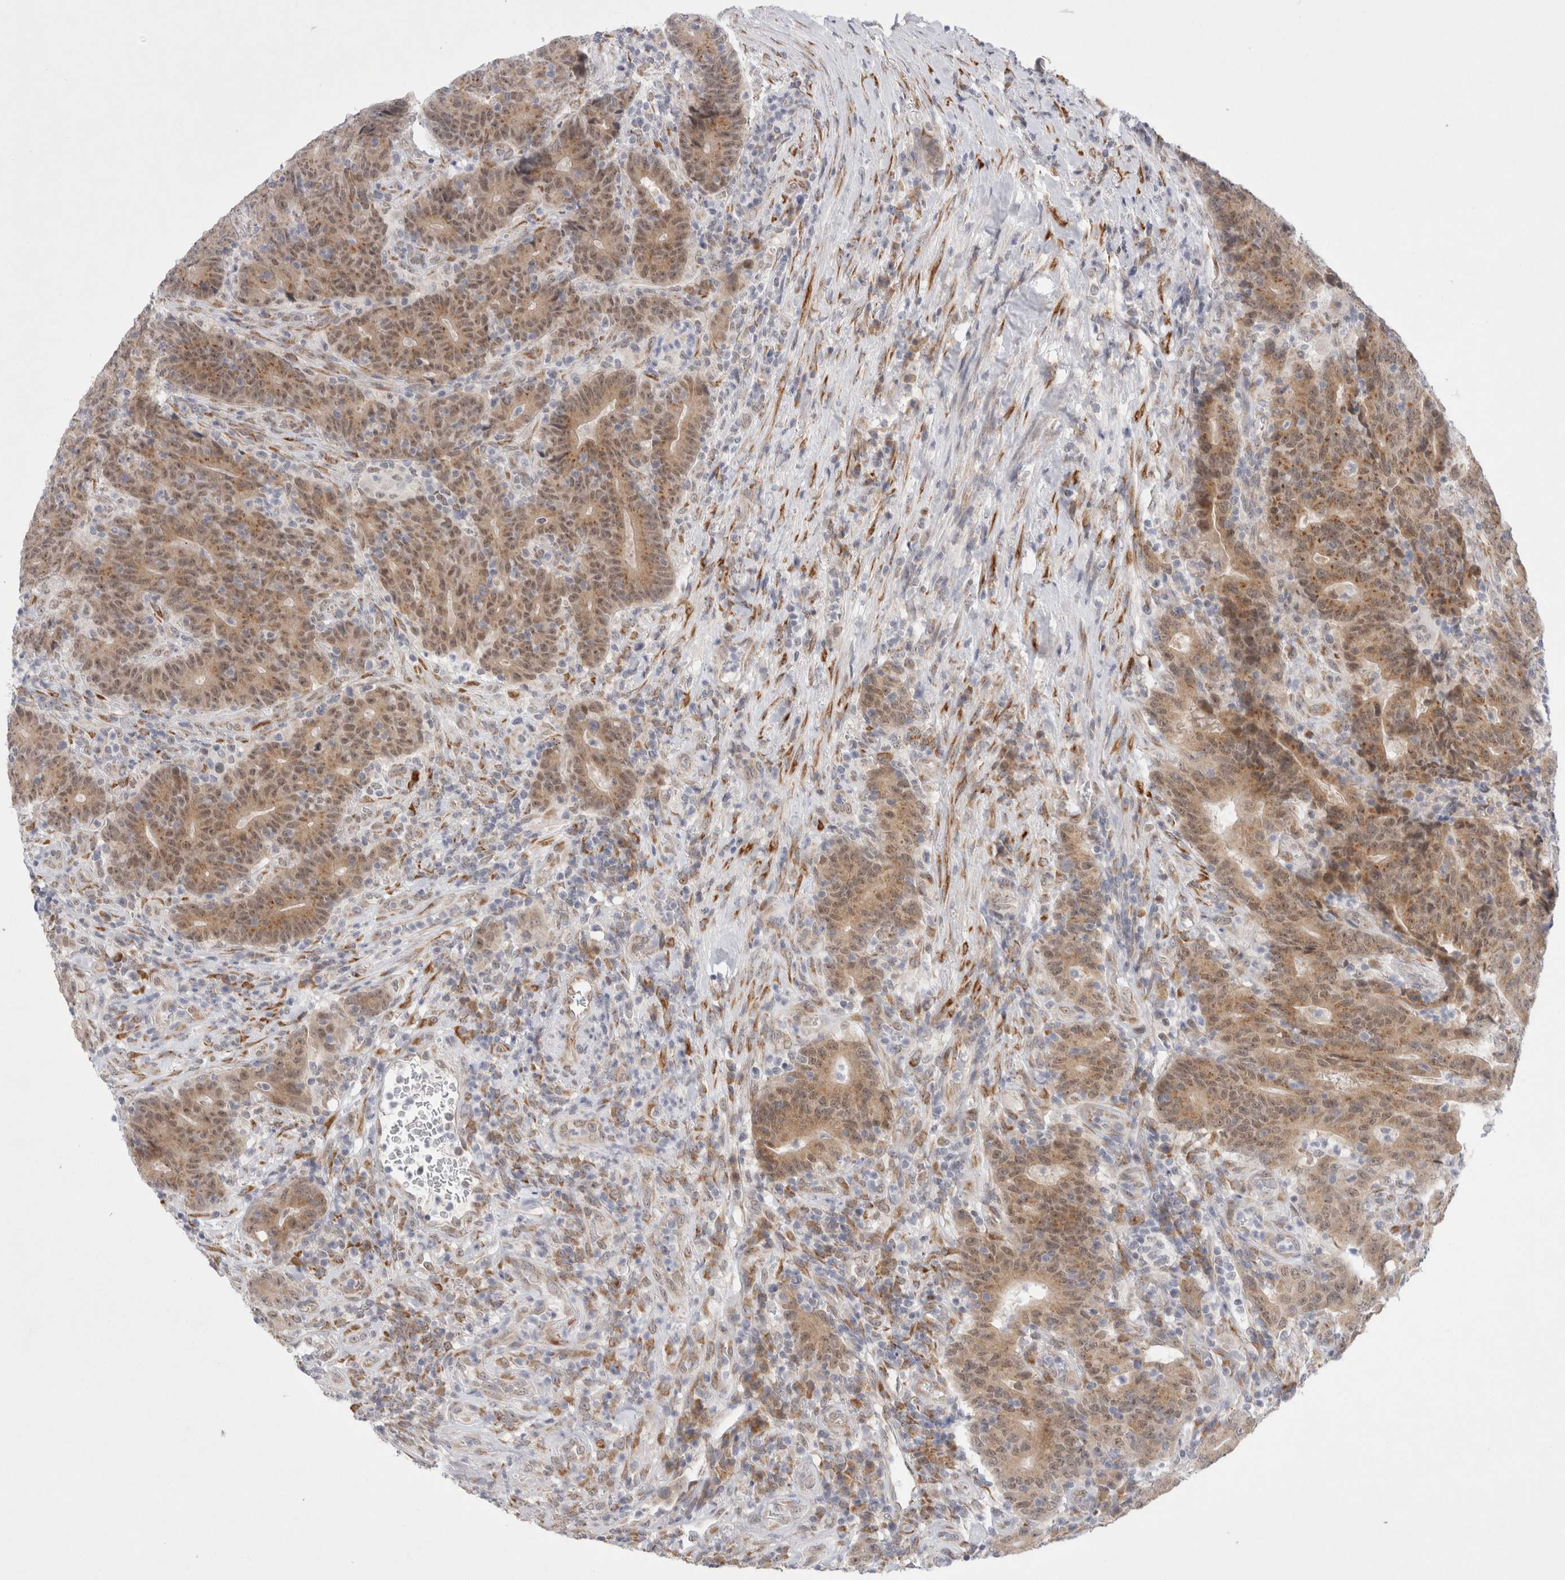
{"staining": {"intensity": "moderate", "quantity": ">75%", "location": "cytoplasmic/membranous,nuclear"}, "tissue": "colorectal cancer", "cell_type": "Tumor cells", "image_type": "cancer", "snomed": [{"axis": "morphology", "description": "Normal tissue, NOS"}, {"axis": "morphology", "description": "Adenocarcinoma, NOS"}, {"axis": "topography", "description": "Colon"}], "caption": "Protein expression by IHC shows moderate cytoplasmic/membranous and nuclear staining in about >75% of tumor cells in adenocarcinoma (colorectal). The staining was performed using DAB, with brown indicating positive protein expression. Nuclei are stained blue with hematoxylin.", "gene": "TRMT1L", "patient": {"sex": "female", "age": 75}}